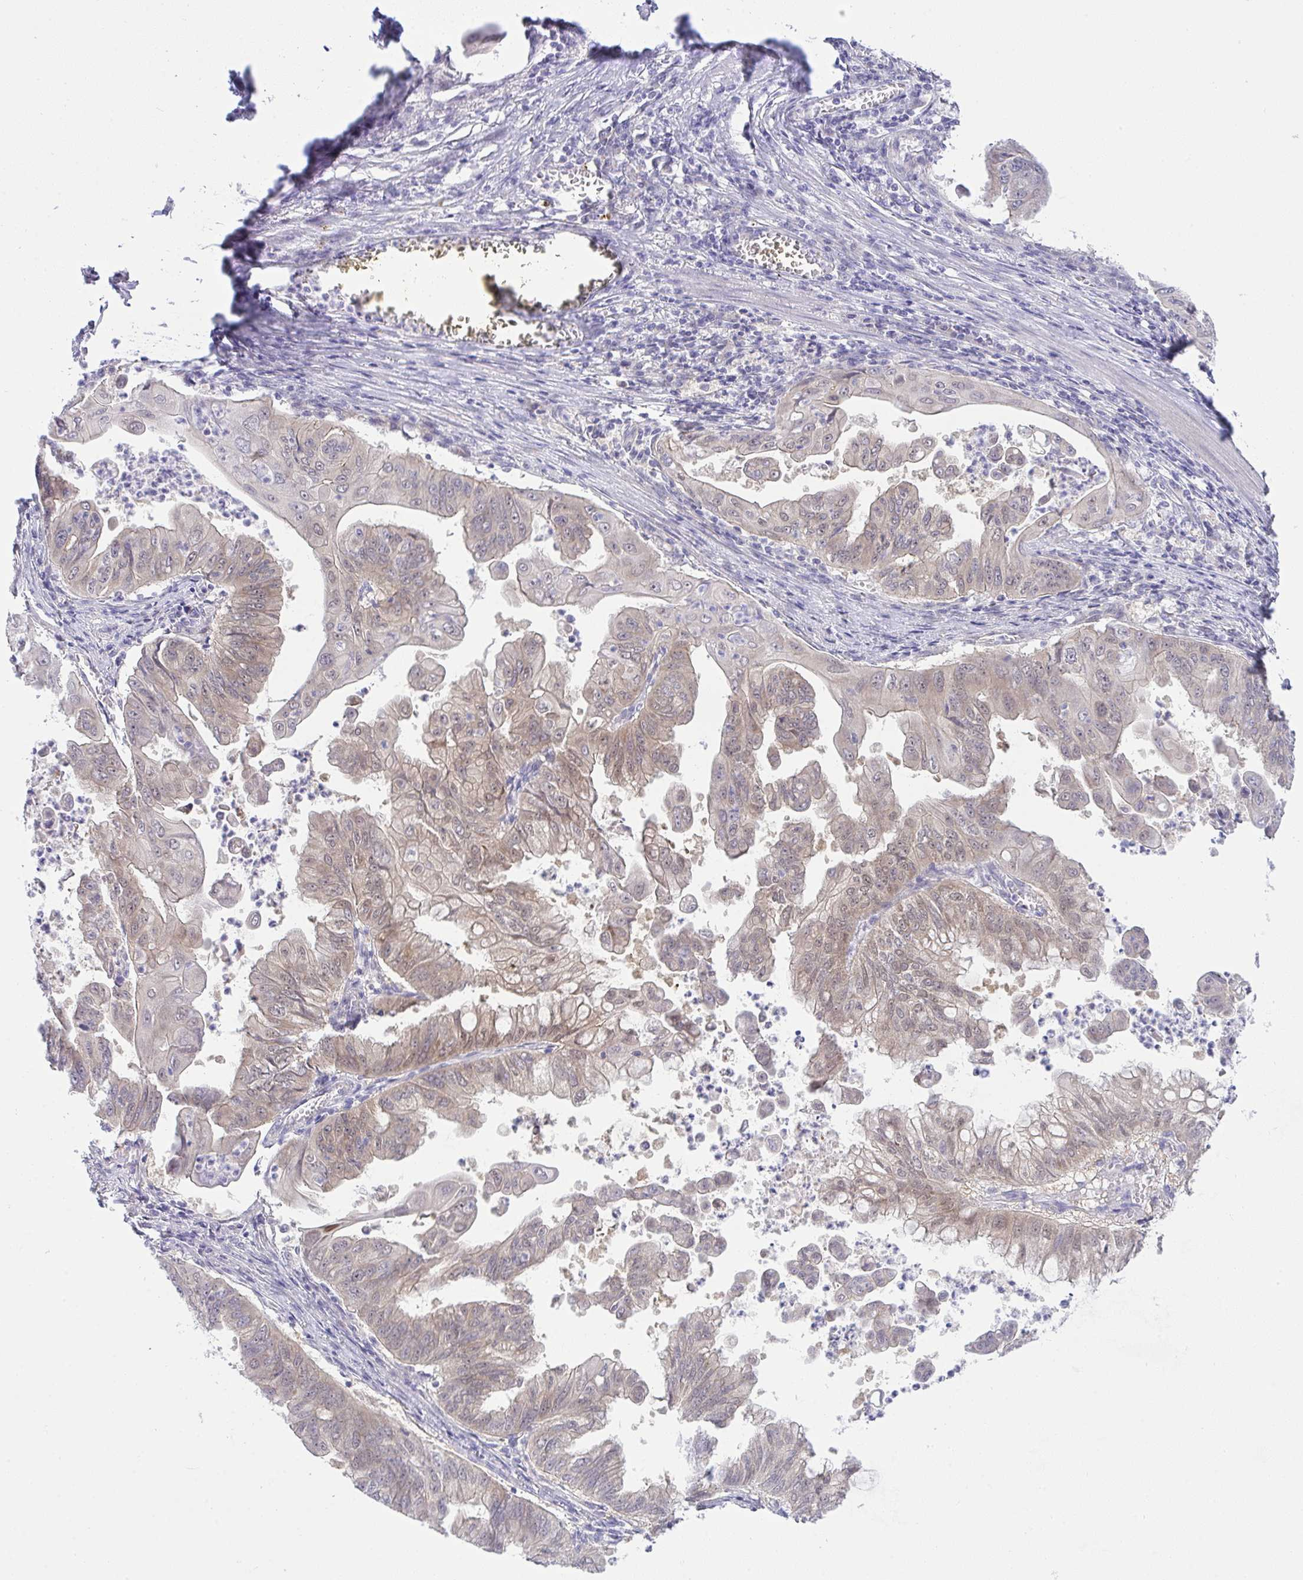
{"staining": {"intensity": "weak", "quantity": "25%-75%", "location": "cytoplasmic/membranous,nuclear"}, "tissue": "stomach cancer", "cell_type": "Tumor cells", "image_type": "cancer", "snomed": [{"axis": "morphology", "description": "Adenocarcinoma, NOS"}, {"axis": "topography", "description": "Stomach, upper"}], "caption": "Adenocarcinoma (stomach) tissue shows weak cytoplasmic/membranous and nuclear staining in approximately 25%-75% of tumor cells, visualized by immunohistochemistry.", "gene": "HOXD12", "patient": {"sex": "male", "age": 80}}